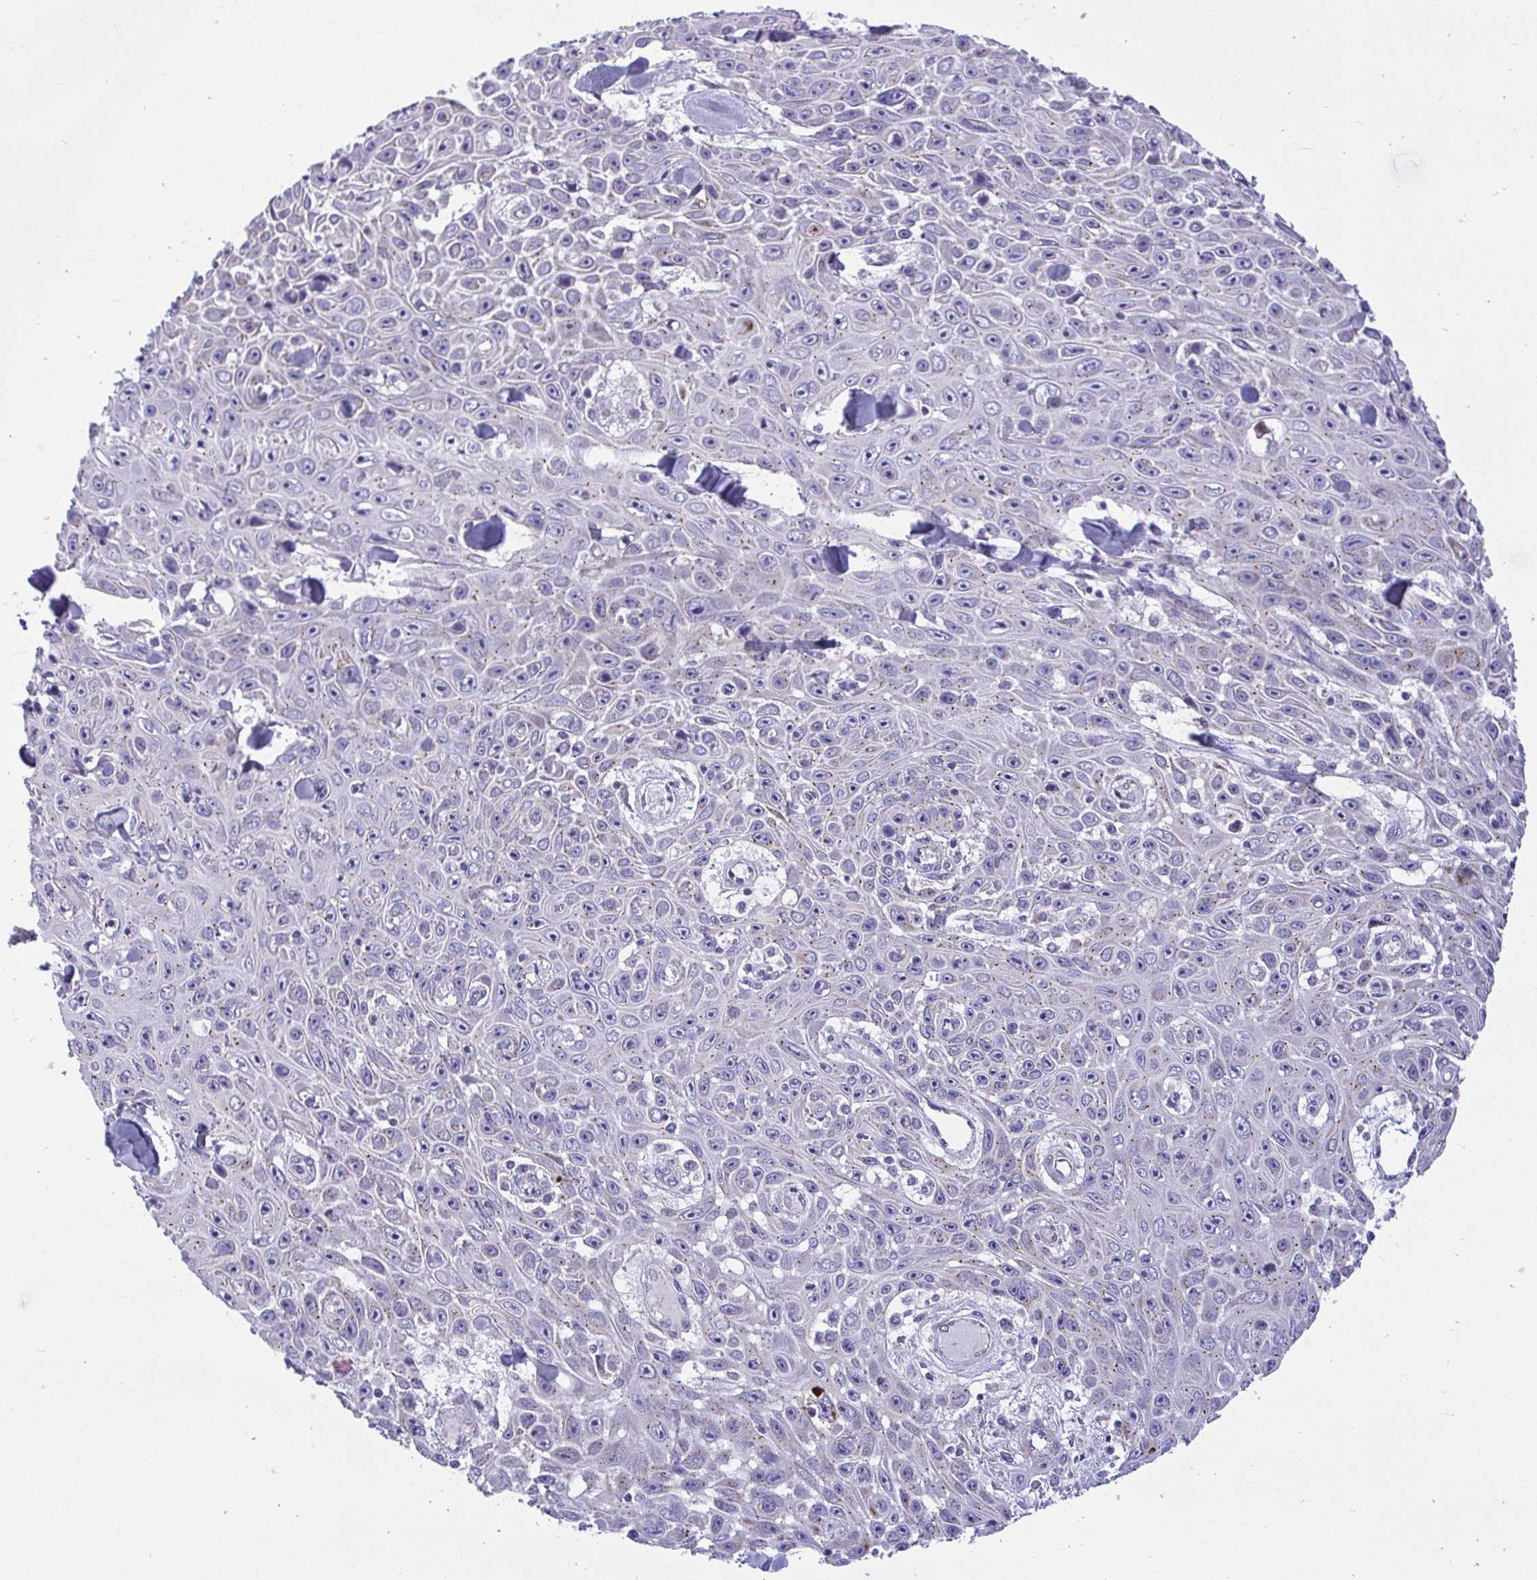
{"staining": {"intensity": "negative", "quantity": "none", "location": "none"}, "tissue": "skin cancer", "cell_type": "Tumor cells", "image_type": "cancer", "snomed": [{"axis": "morphology", "description": "Squamous cell carcinoma, NOS"}, {"axis": "topography", "description": "Skin"}], "caption": "Immunohistochemistry of human squamous cell carcinoma (skin) demonstrates no staining in tumor cells. (DAB (3,3'-diaminobenzidine) immunohistochemistry, high magnification).", "gene": "MRPS16", "patient": {"sex": "male", "age": 82}}